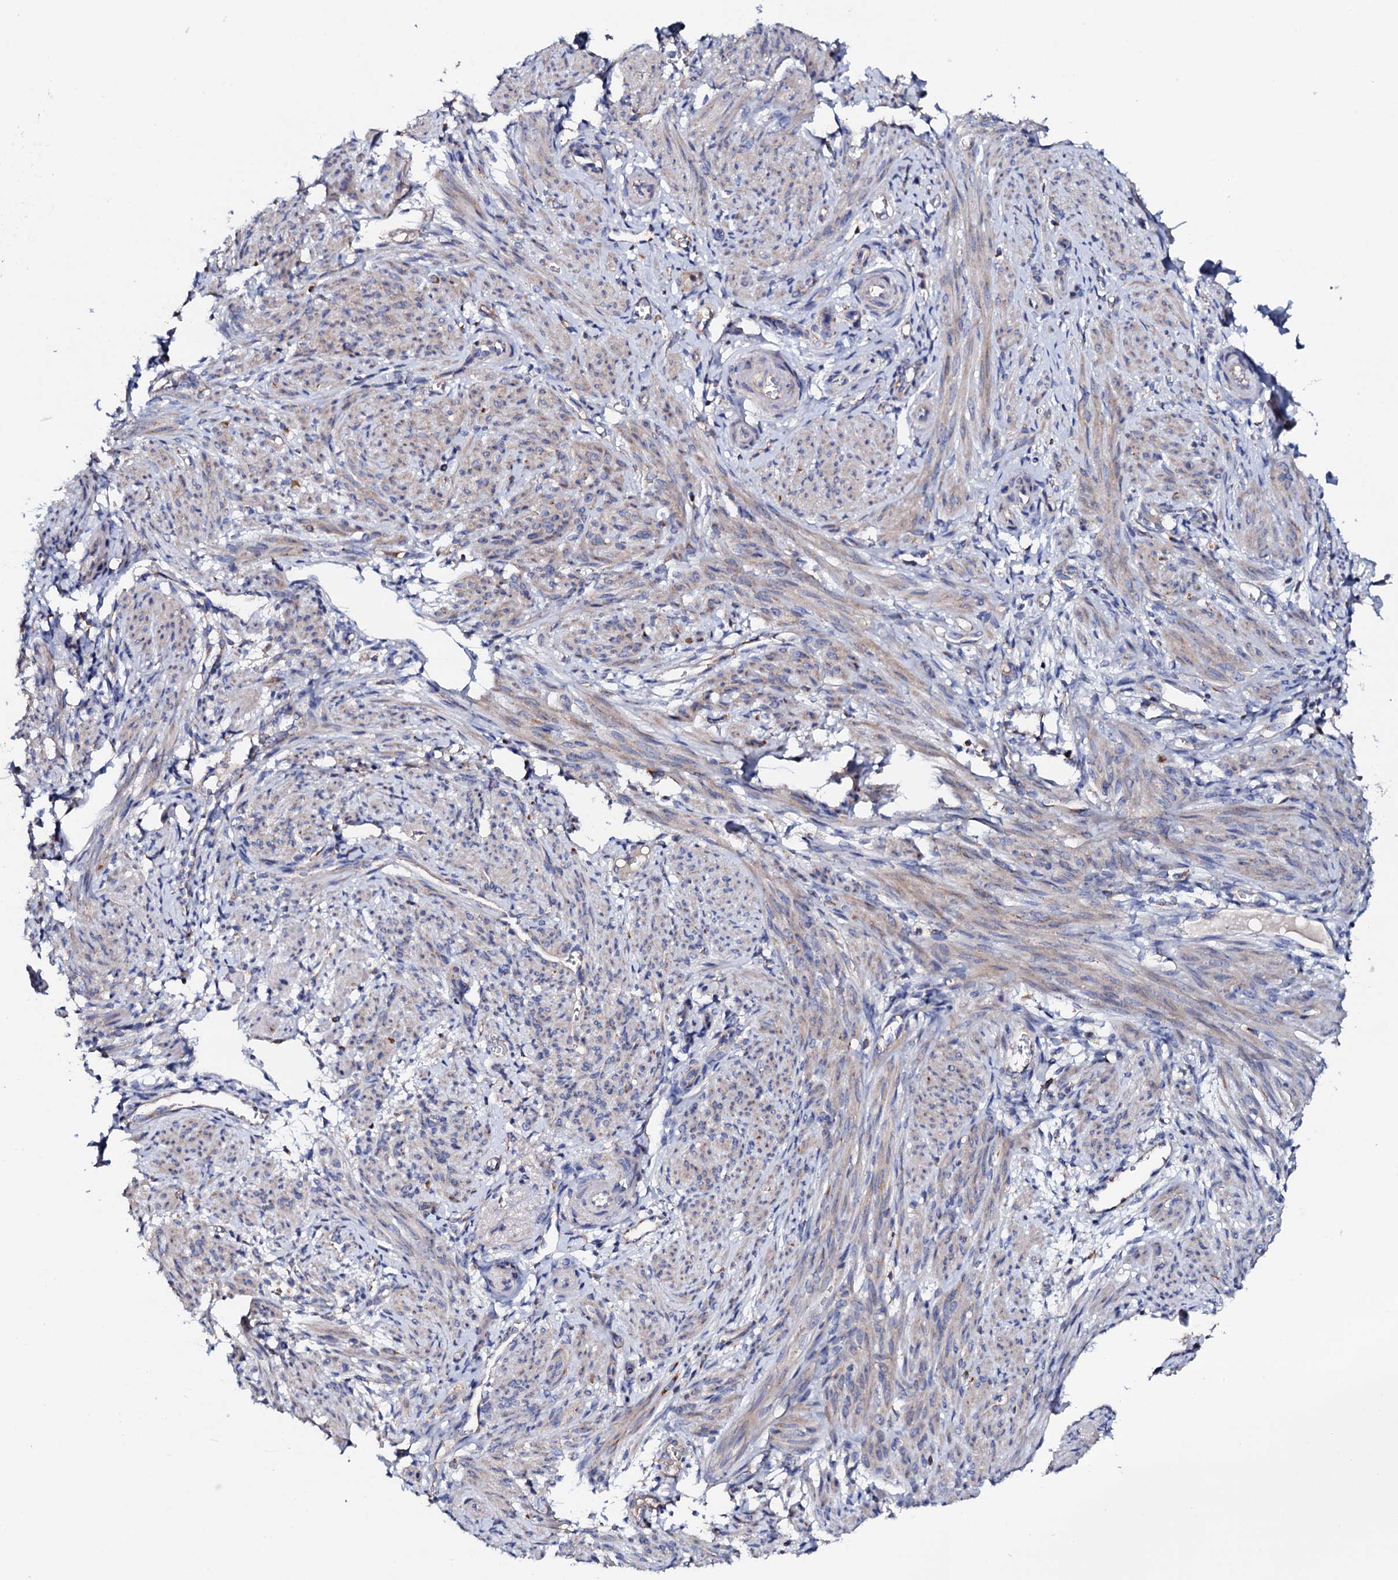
{"staining": {"intensity": "weak", "quantity": "25%-75%", "location": "cytoplasmic/membranous"}, "tissue": "smooth muscle", "cell_type": "Smooth muscle cells", "image_type": "normal", "snomed": [{"axis": "morphology", "description": "Normal tissue, NOS"}, {"axis": "topography", "description": "Smooth muscle"}], "caption": "The micrograph exhibits immunohistochemical staining of benign smooth muscle. There is weak cytoplasmic/membranous expression is present in approximately 25%-75% of smooth muscle cells. Ihc stains the protein of interest in brown and the nuclei are stained blue.", "gene": "TCAF2C", "patient": {"sex": "female", "age": 39}}